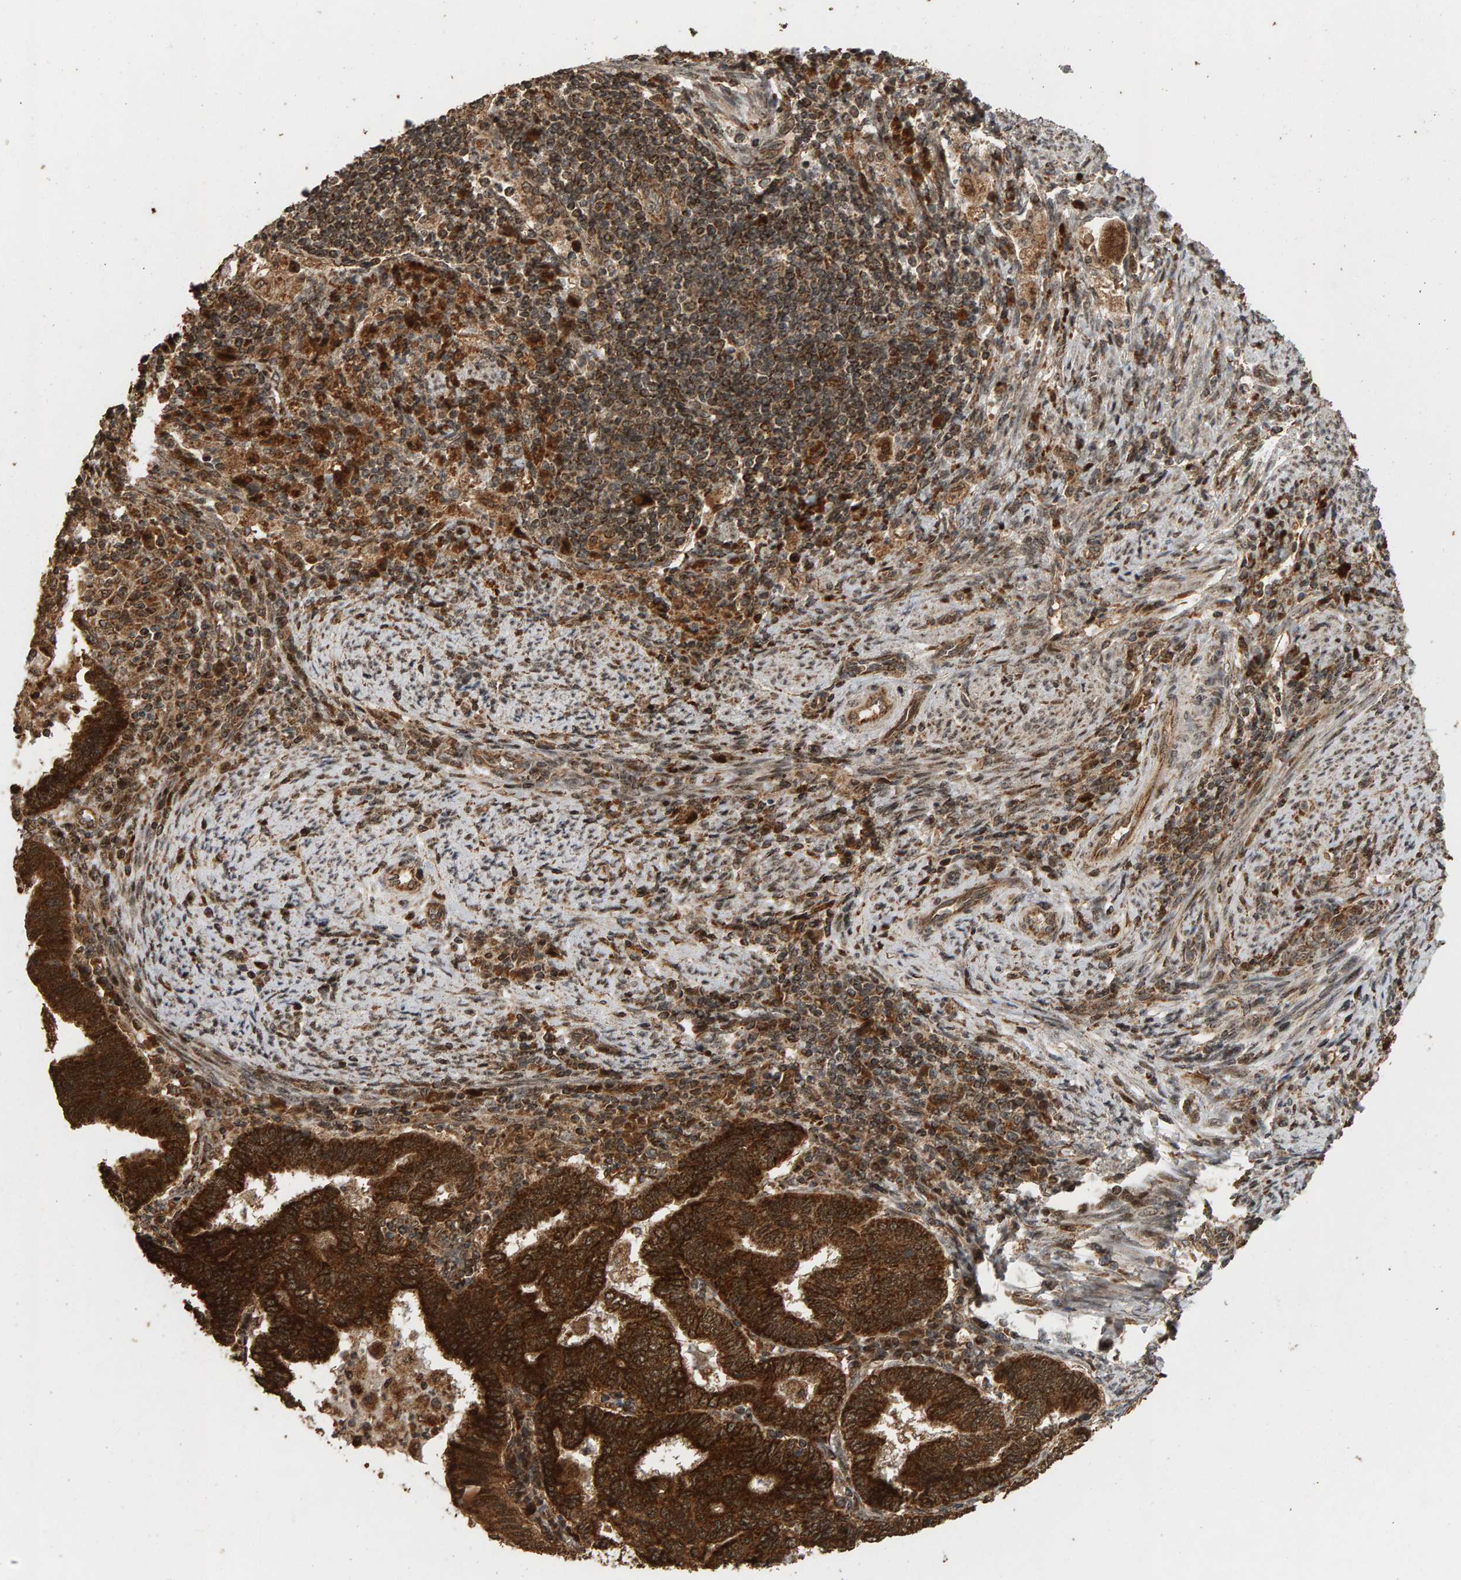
{"staining": {"intensity": "strong", "quantity": ">75%", "location": "cytoplasmic/membranous"}, "tissue": "endometrial cancer", "cell_type": "Tumor cells", "image_type": "cancer", "snomed": [{"axis": "morphology", "description": "Polyp, NOS"}, {"axis": "morphology", "description": "Adenocarcinoma, NOS"}, {"axis": "morphology", "description": "Adenoma, NOS"}, {"axis": "topography", "description": "Endometrium"}], "caption": "This is a micrograph of immunohistochemistry (IHC) staining of endometrial adenoma, which shows strong expression in the cytoplasmic/membranous of tumor cells.", "gene": "GSTK1", "patient": {"sex": "female", "age": 79}}